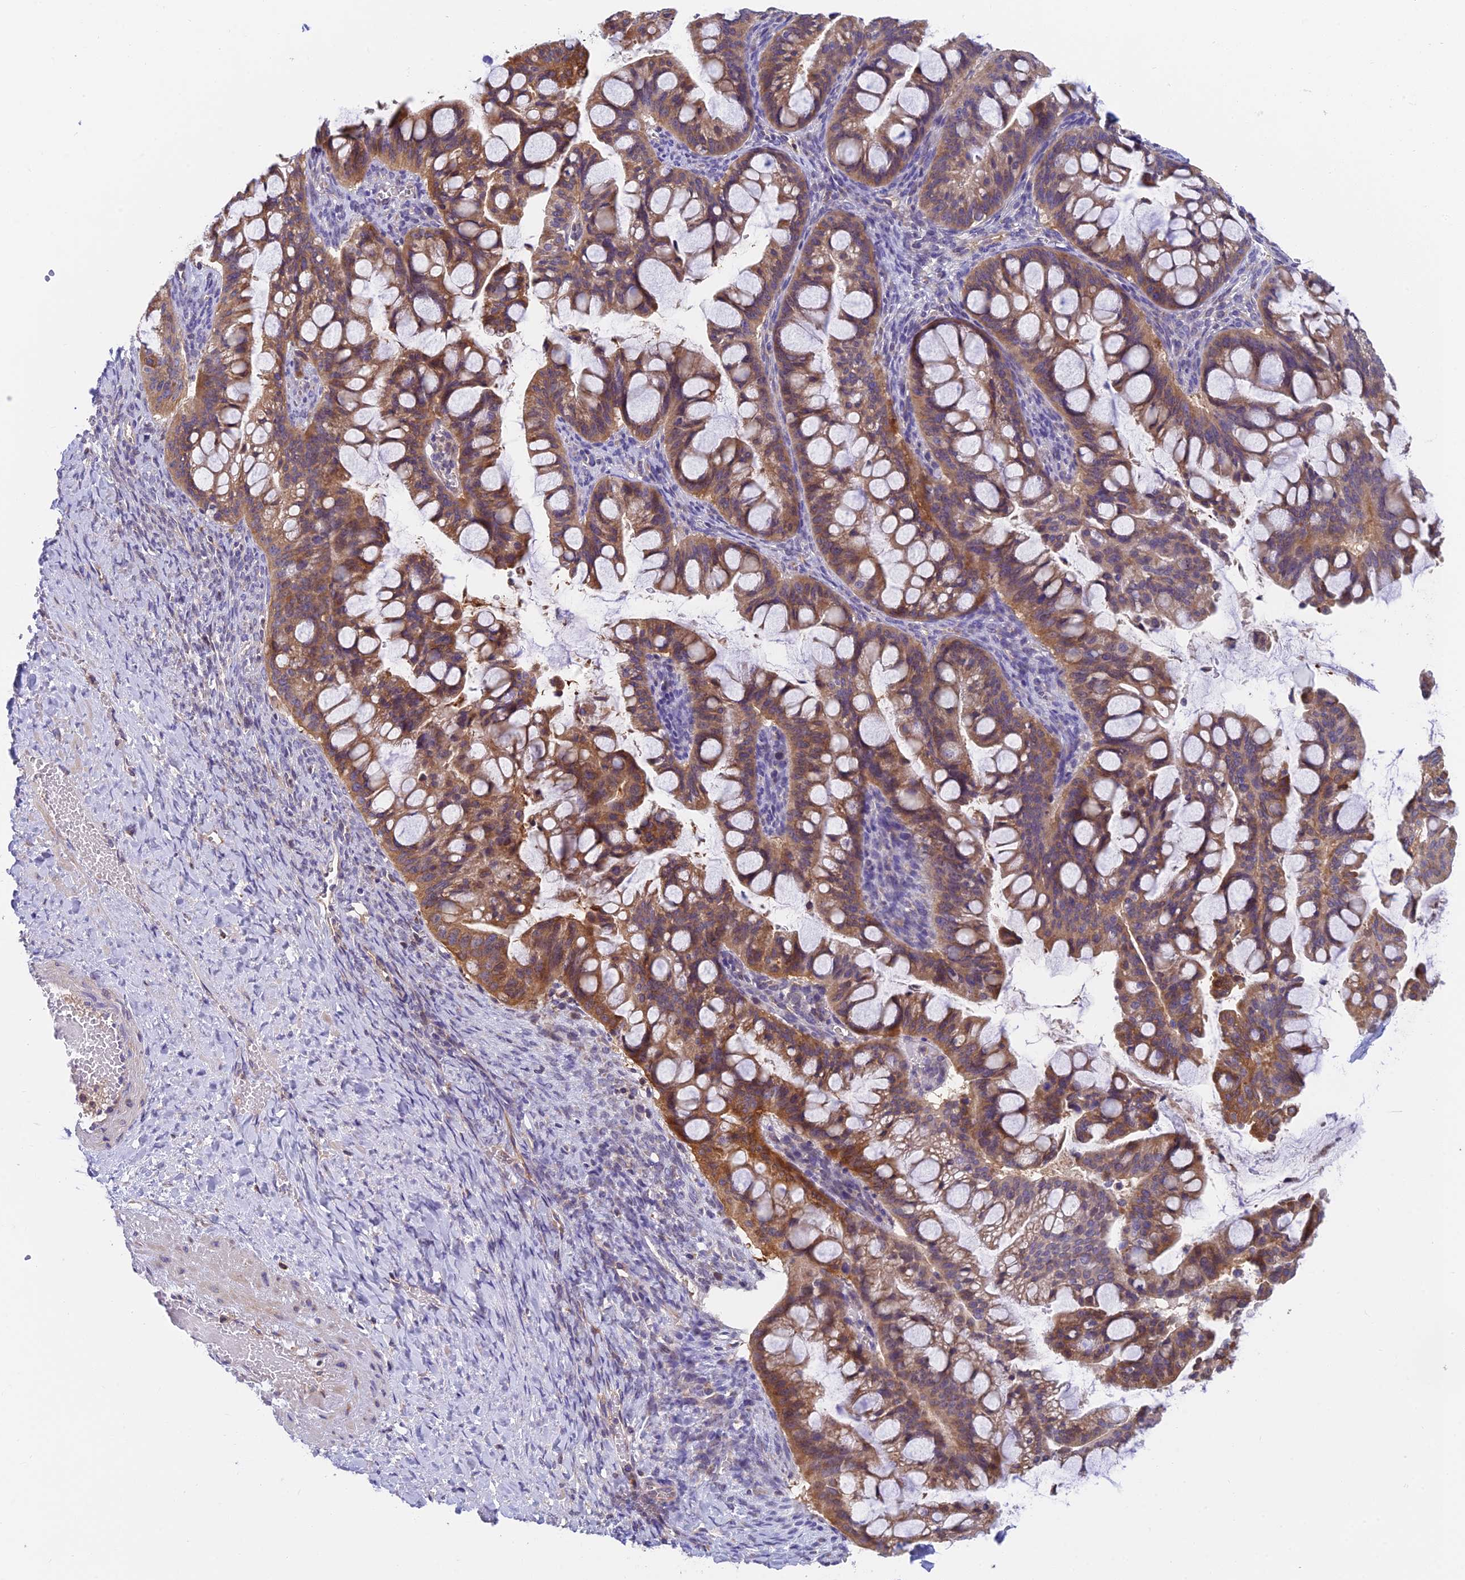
{"staining": {"intensity": "moderate", "quantity": ">75%", "location": "cytoplasmic/membranous"}, "tissue": "ovarian cancer", "cell_type": "Tumor cells", "image_type": "cancer", "snomed": [{"axis": "morphology", "description": "Cystadenocarcinoma, mucinous, NOS"}, {"axis": "topography", "description": "Ovary"}], "caption": "Tumor cells demonstrate medium levels of moderate cytoplasmic/membranous expression in about >75% of cells in ovarian cancer (mucinous cystadenocarcinoma).", "gene": "IPO5", "patient": {"sex": "female", "age": 73}}